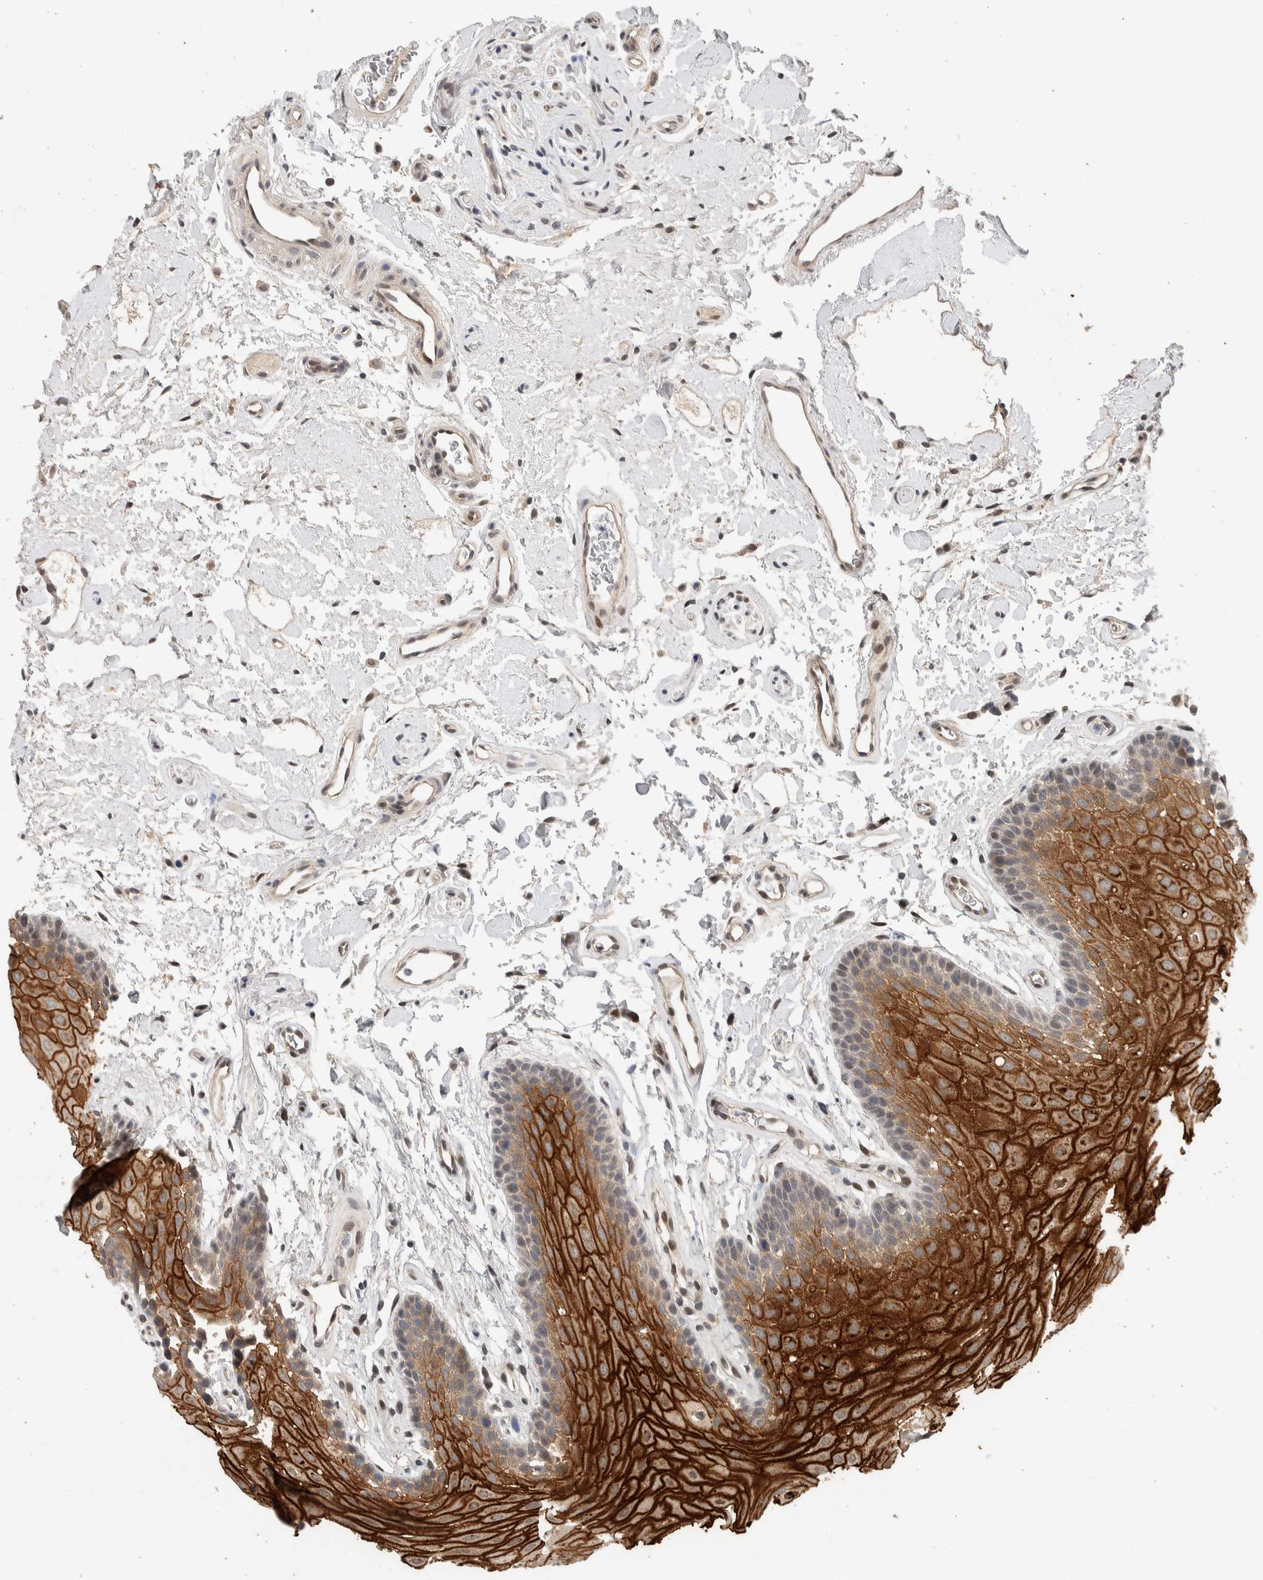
{"staining": {"intensity": "strong", "quantity": ">75%", "location": "cytoplasmic/membranous"}, "tissue": "oral mucosa", "cell_type": "Squamous epithelial cells", "image_type": "normal", "snomed": [{"axis": "morphology", "description": "Normal tissue, NOS"}, {"axis": "topography", "description": "Oral tissue"}], "caption": "Immunohistochemistry (IHC) of normal oral mucosa shows high levels of strong cytoplasmic/membranous positivity in about >75% of squamous epithelial cells.", "gene": "CYSRT1", "patient": {"sex": "male", "age": 62}}